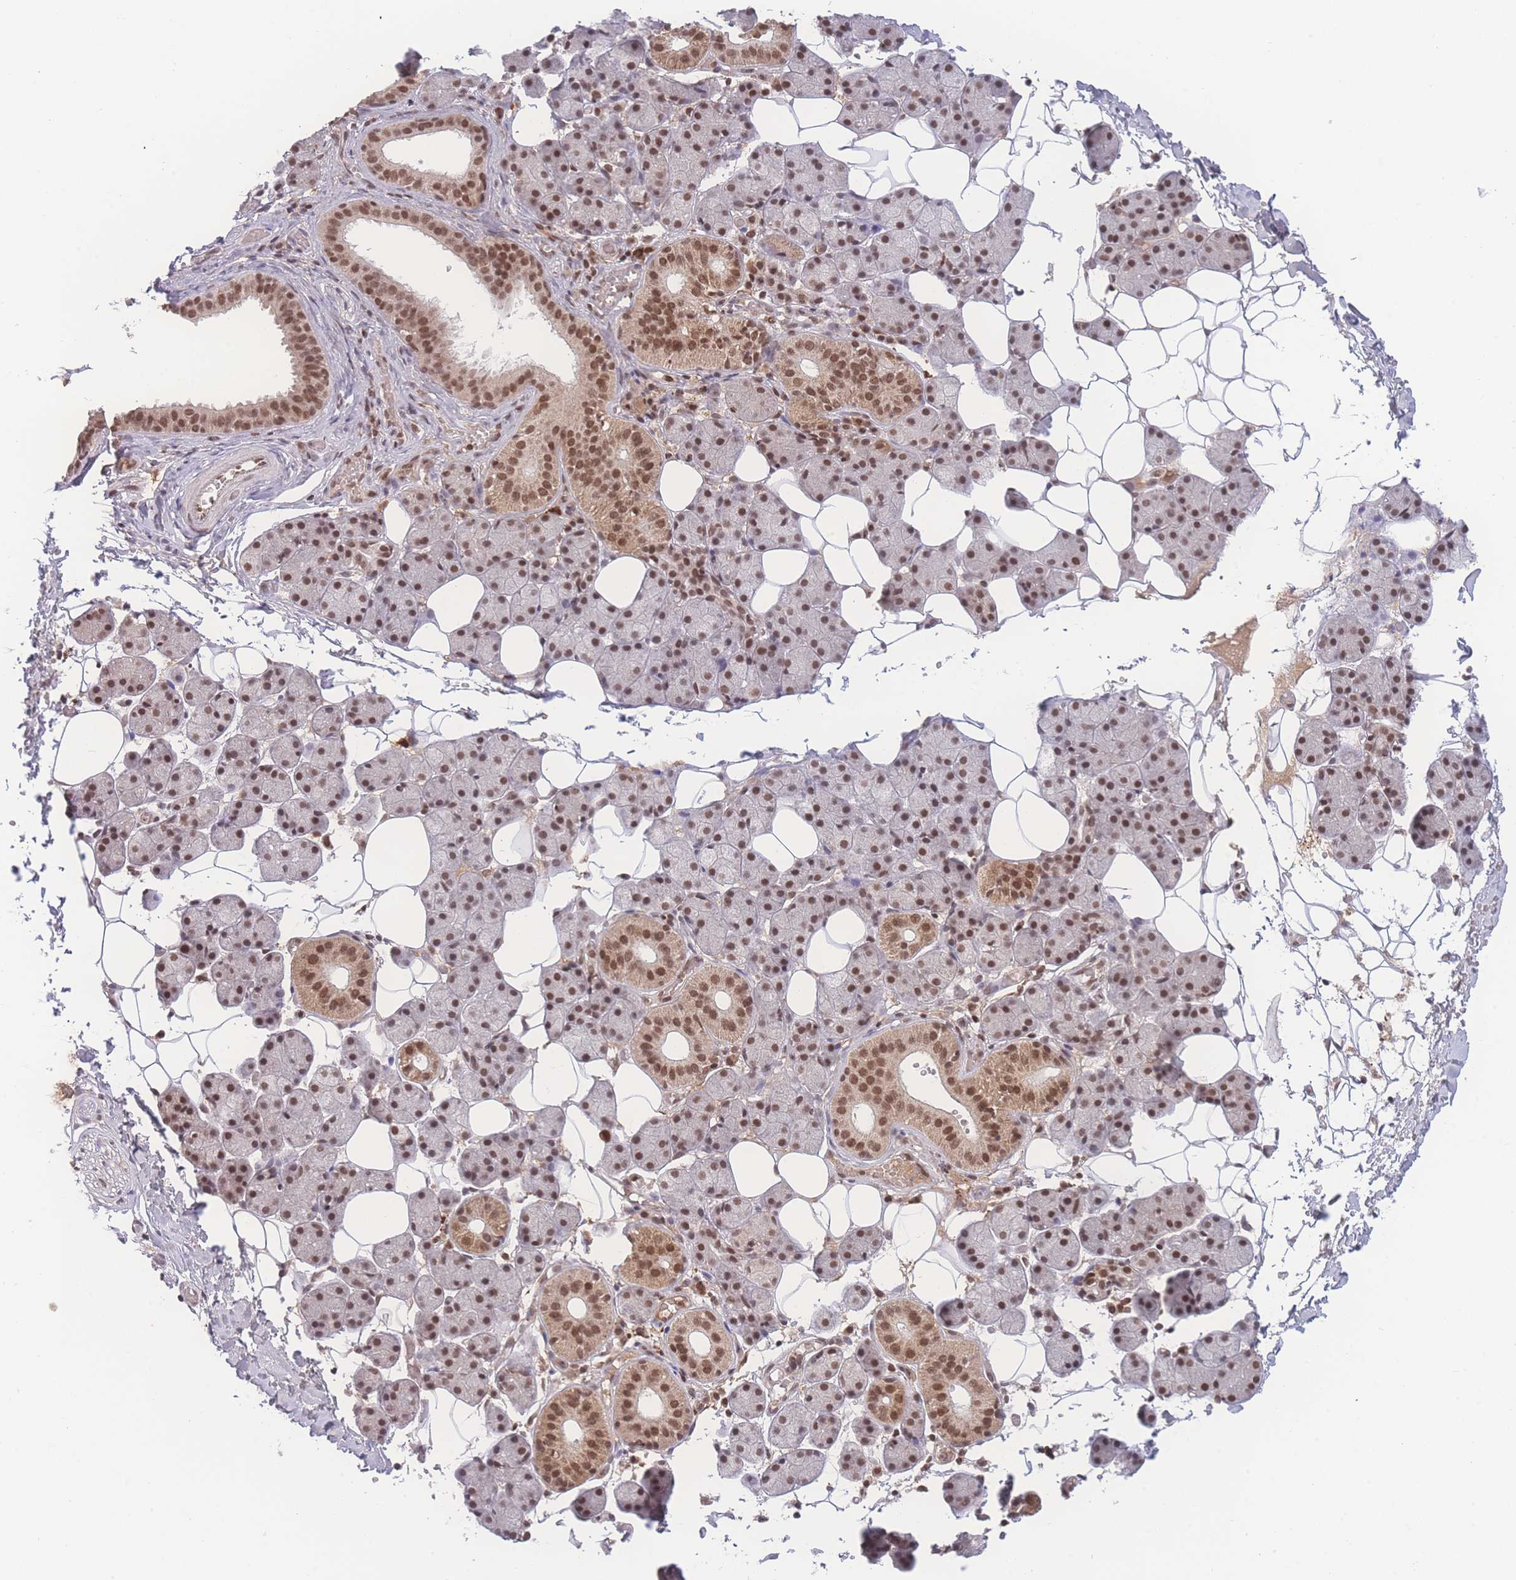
{"staining": {"intensity": "moderate", "quantity": ">75%", "location": "nuclear"}, "tissue": "salivary gland", "cell_type": "Glandular cells", "image_type": "normal", "snomed": [{"axis": "morphology", "description": "Normal tissue, NOS"}, {"axis": "topography", "description": "Salivary gland"}], "caption": "Human salivary gland stained with a brown dye exhibits moderate nuclear positive positivity in approximately >75% of glandular cells.", "gene": "RAVER1", "patient": {"sex": "female", "age": 33}}